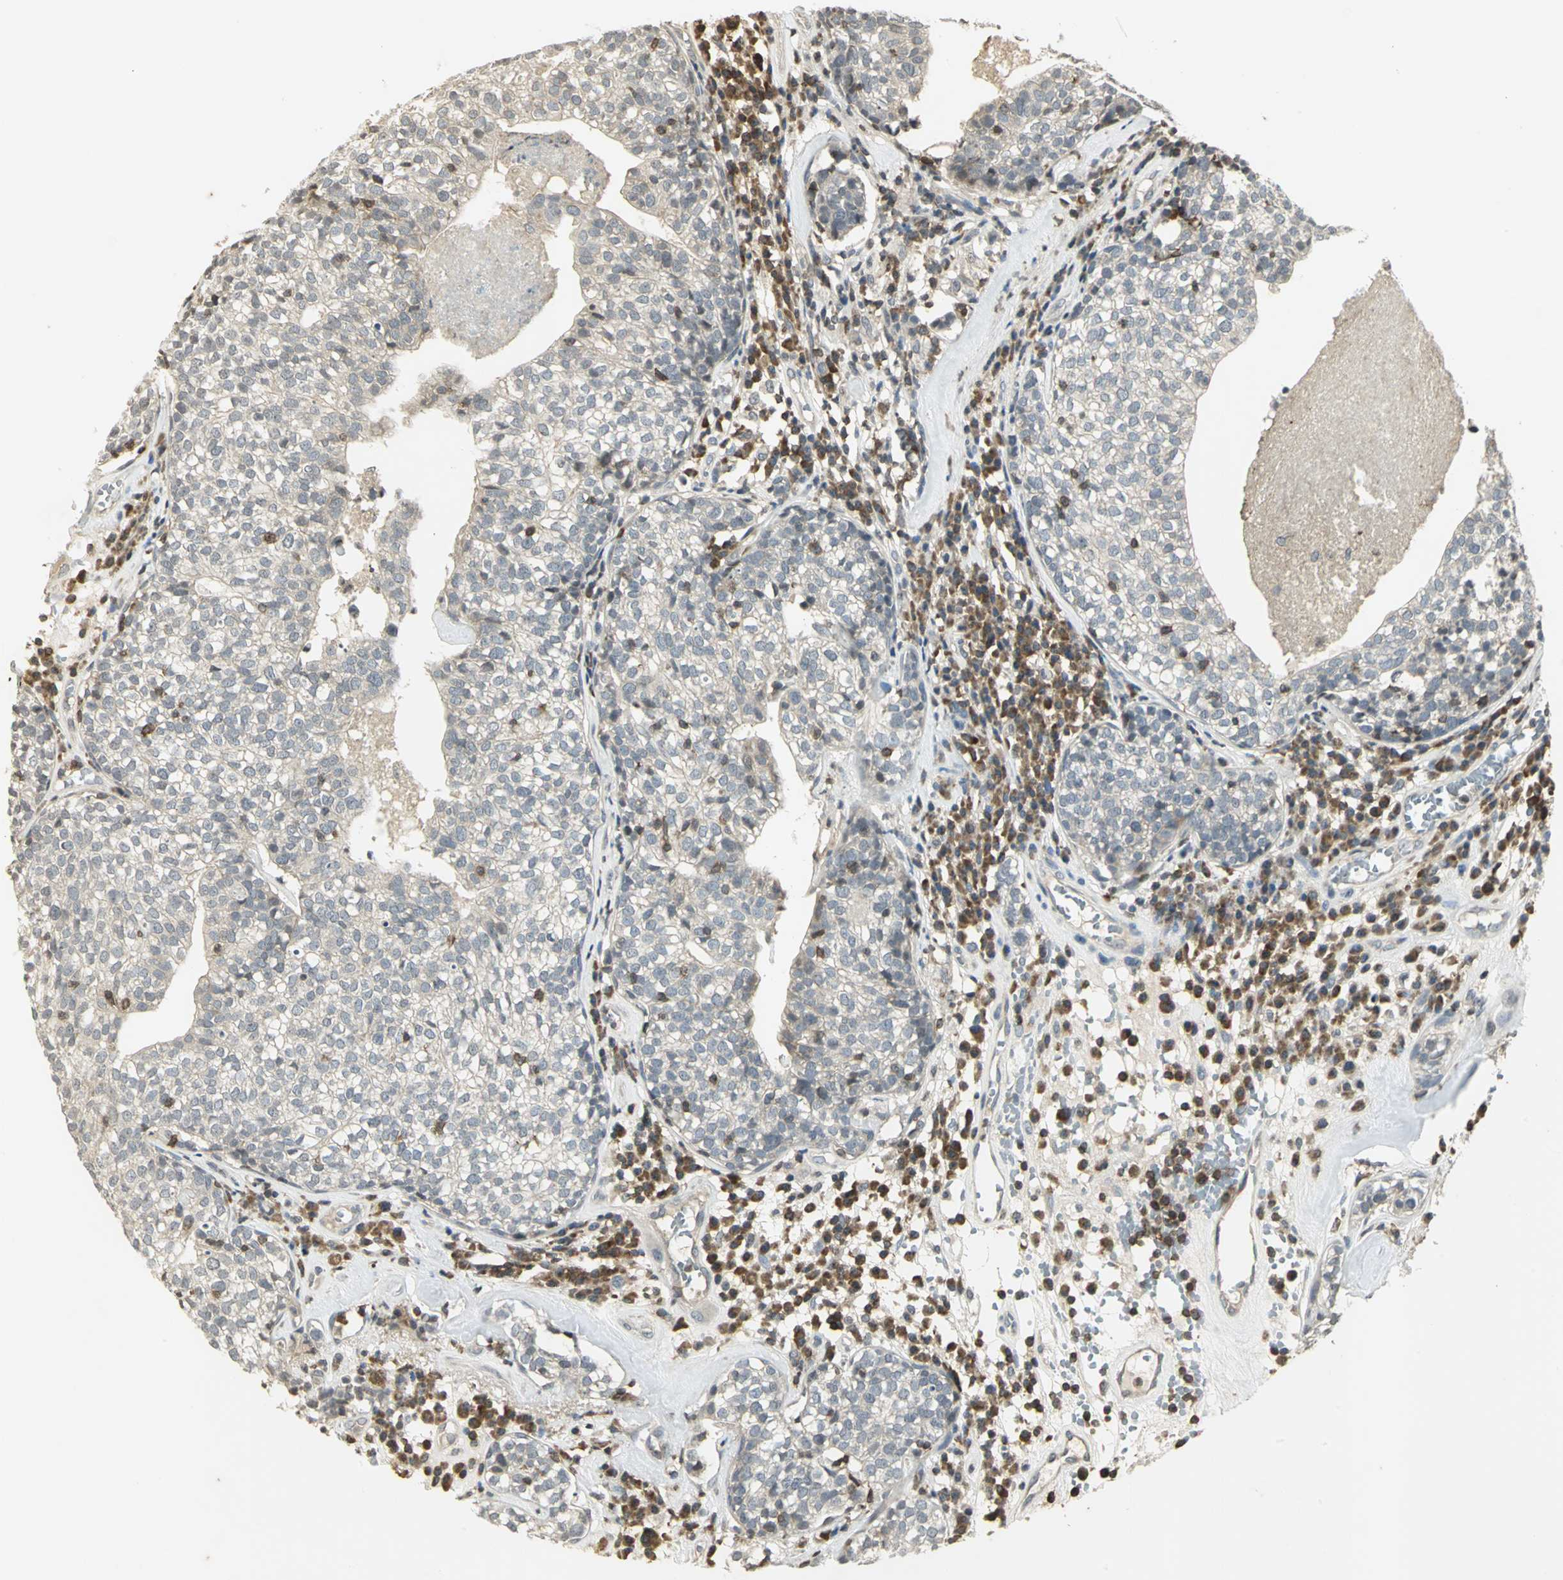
{"staining": {"intensity": "negative", "quantity": "none", "location": "none"}, "tissue": "head and neck cancer", "cell_type": "Tumor cells", "image_type": "cancer", "snomed": [{"axis": "morphology", "description": "Adenocarcinoma, NOS"}, {"axis": "topography", "description": "Salivary gland"}, {"axis": "topography", "description": "Head-Neck"}], "caption": "Head and neck cancer (adenocarcinoma) was stained to show a protein in brown. There is no significant positivity in tumor cells. The staining was performed using DAB to visualize the protein expression in brown, while the nuclei were stained in blue with hematoxylin (Magnification: 20x).", "gene": "IL16", "patient": {"sex": "female", "age": 65}}